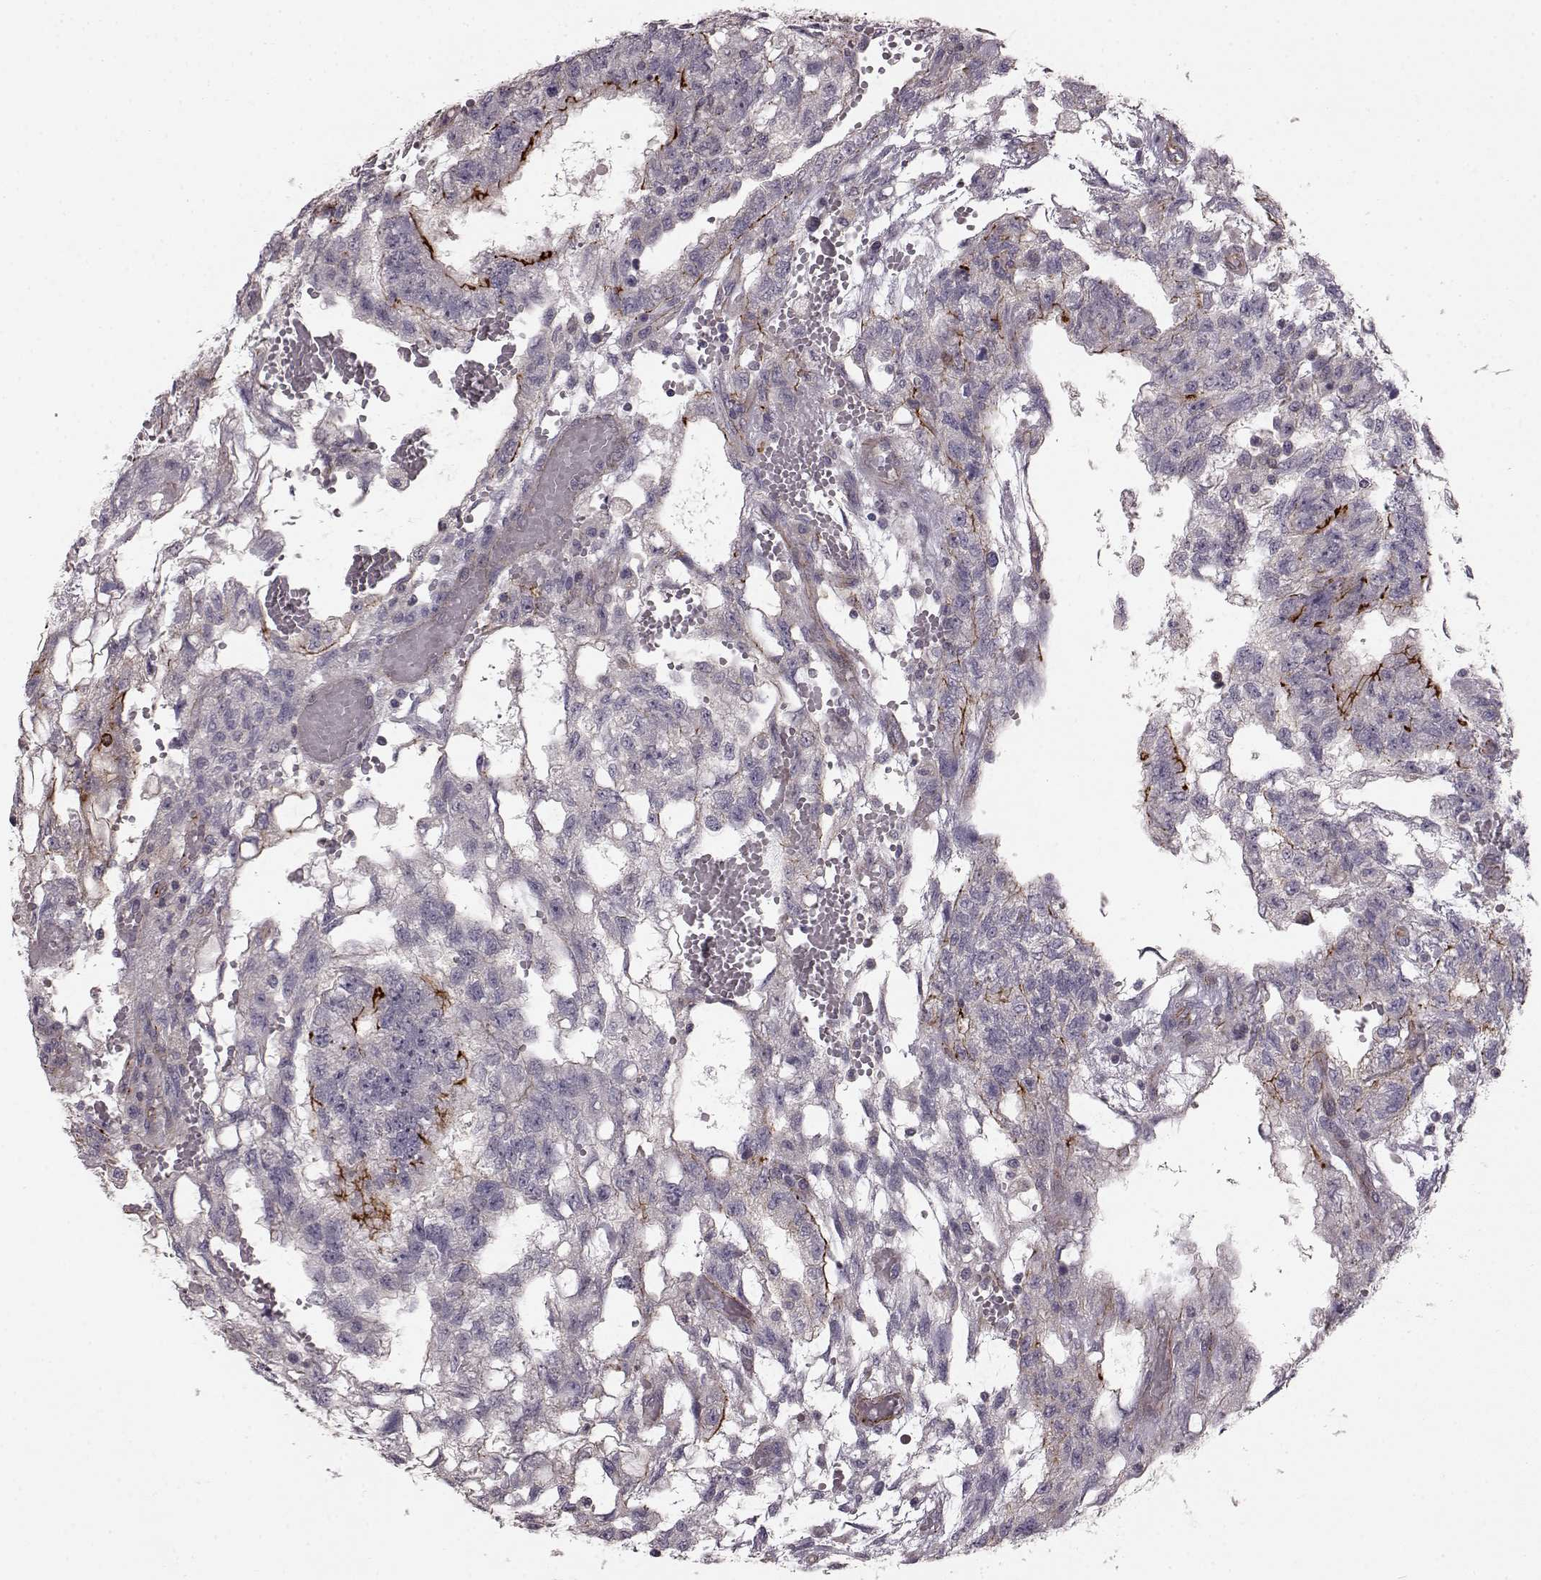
{"staining": {"intensity": "strong", "quantity": "25%-75%", "location": "cytoplasmic/membranous"}, "tissue": "testis cancer", "cell_type": "Tumor cells", "image_type": "cancer", "snomed": [{"axis": "morphology", "description": "Carcinoma, Embryonal, NOS"}, {"axis": "topography", "description": "Testis"}], "caption": "Protein expression analysis of human testis embryonal carcinoma reveals strong cytoplasmic/membranous positivity in about 25%-75% of tumor cells. Using DAB (brown) and hematoxylin (blue) stains, captured at high magnification using brightfield microscopy.", "gene": "SLC22A18", "patient": {"sex": "male", "age": 32}}